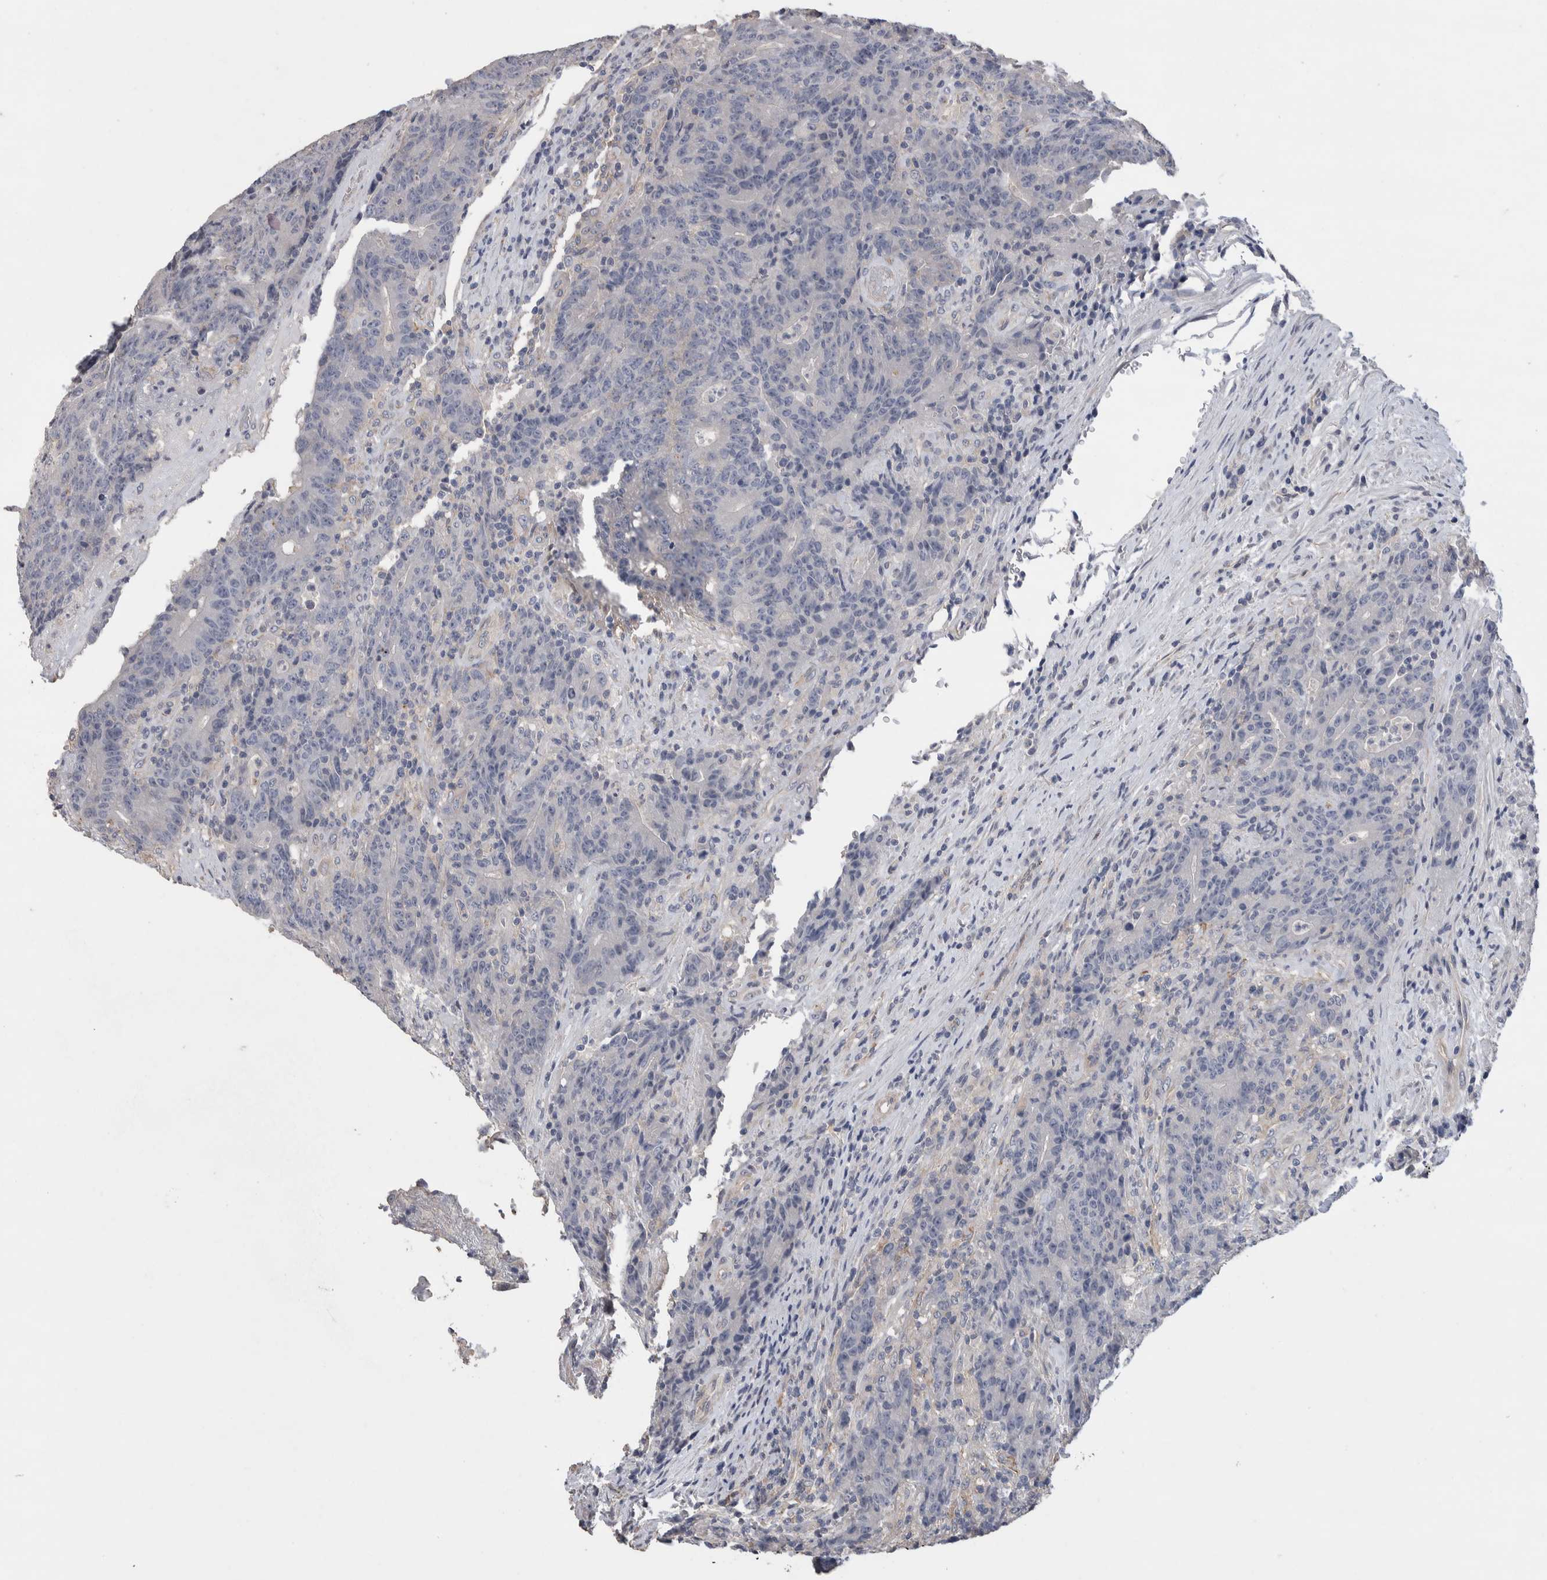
{"staining": {"intensity": "negative", "quantity": "none", "location": "none"}, "tissue": "colorectal cancer", "cell_type": "Tumor cells", "image_type": "cancer", "snomed": [{"axis": "morphology", "description": "Normal tissue, NOS"}, {"axis": "morphology", "description": "Adenocarcinoma, NOS"}, {"axis": "topography", "description": "Colon"}], "caption": "This image is of colorectal cancer stained with immunohistochemistry (IHC) to label a protein in brown with the nuclei are counter-stained blue. There is no expression in tumor cells.", "gene": "GCNA", "patient": {"sex": "female", "age": 75}}